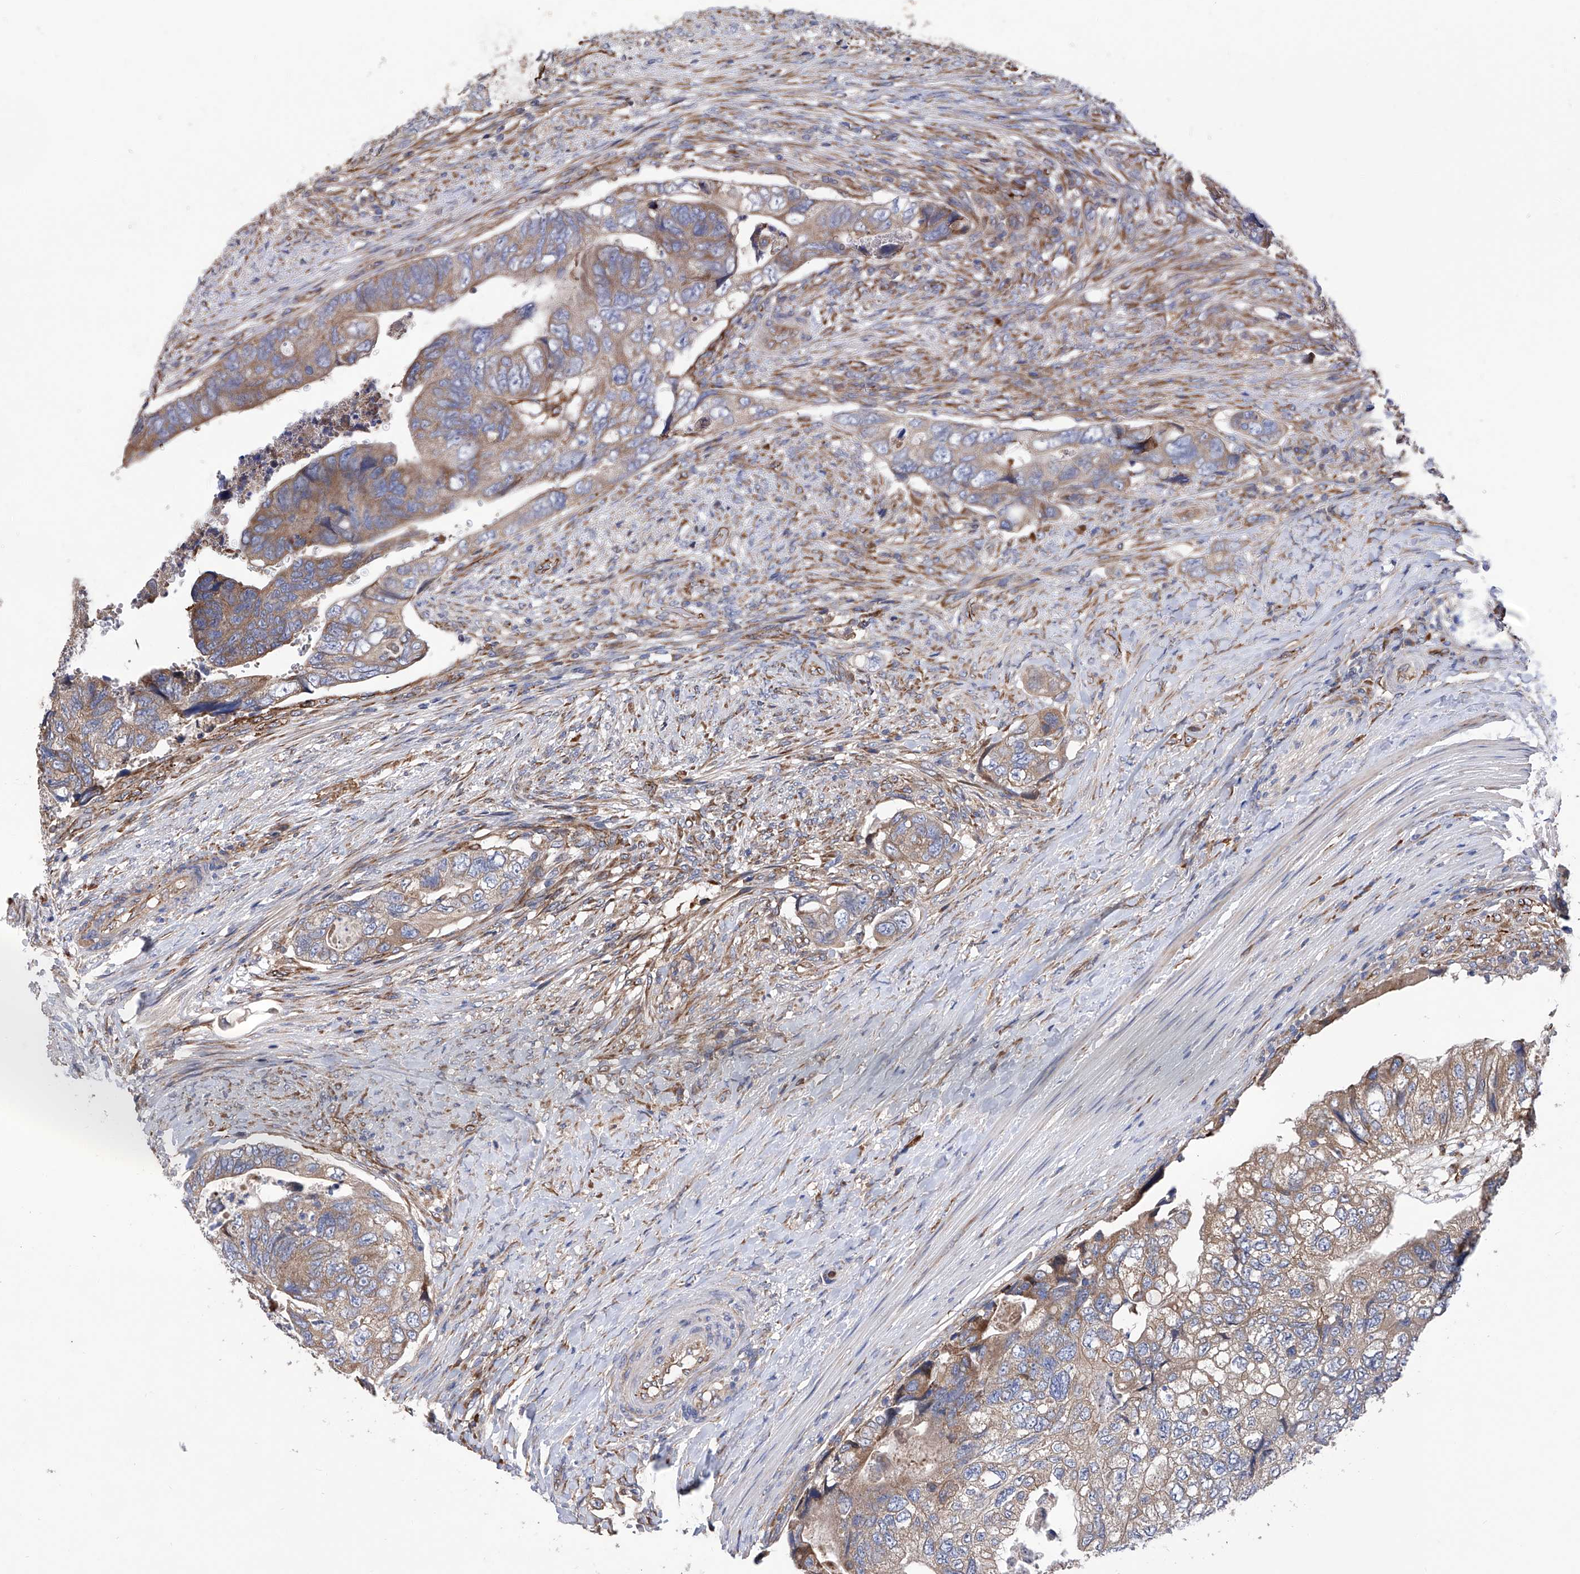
{"staining": {"intensity": "moderate", "quantity": ">75%", "location": "cytoplasmic/membranous"}, "tissue": "colorectal cancer", "cell_type": "Tumor cells", "image_type": "cancer", "snomed": [{"axis": "morphology", "description": "Adenocarcinoma, NOS"}, {"axis": "topography", "description": "Rectum"}], "caption": "Tumor cells demonstrate medium levels of moderate cytoplasmic/membranous expression in approximately >75% of cells in human colorectal cancer.", "gene": "INPP5B", "patient": {"sex": "male", "age": 63}}